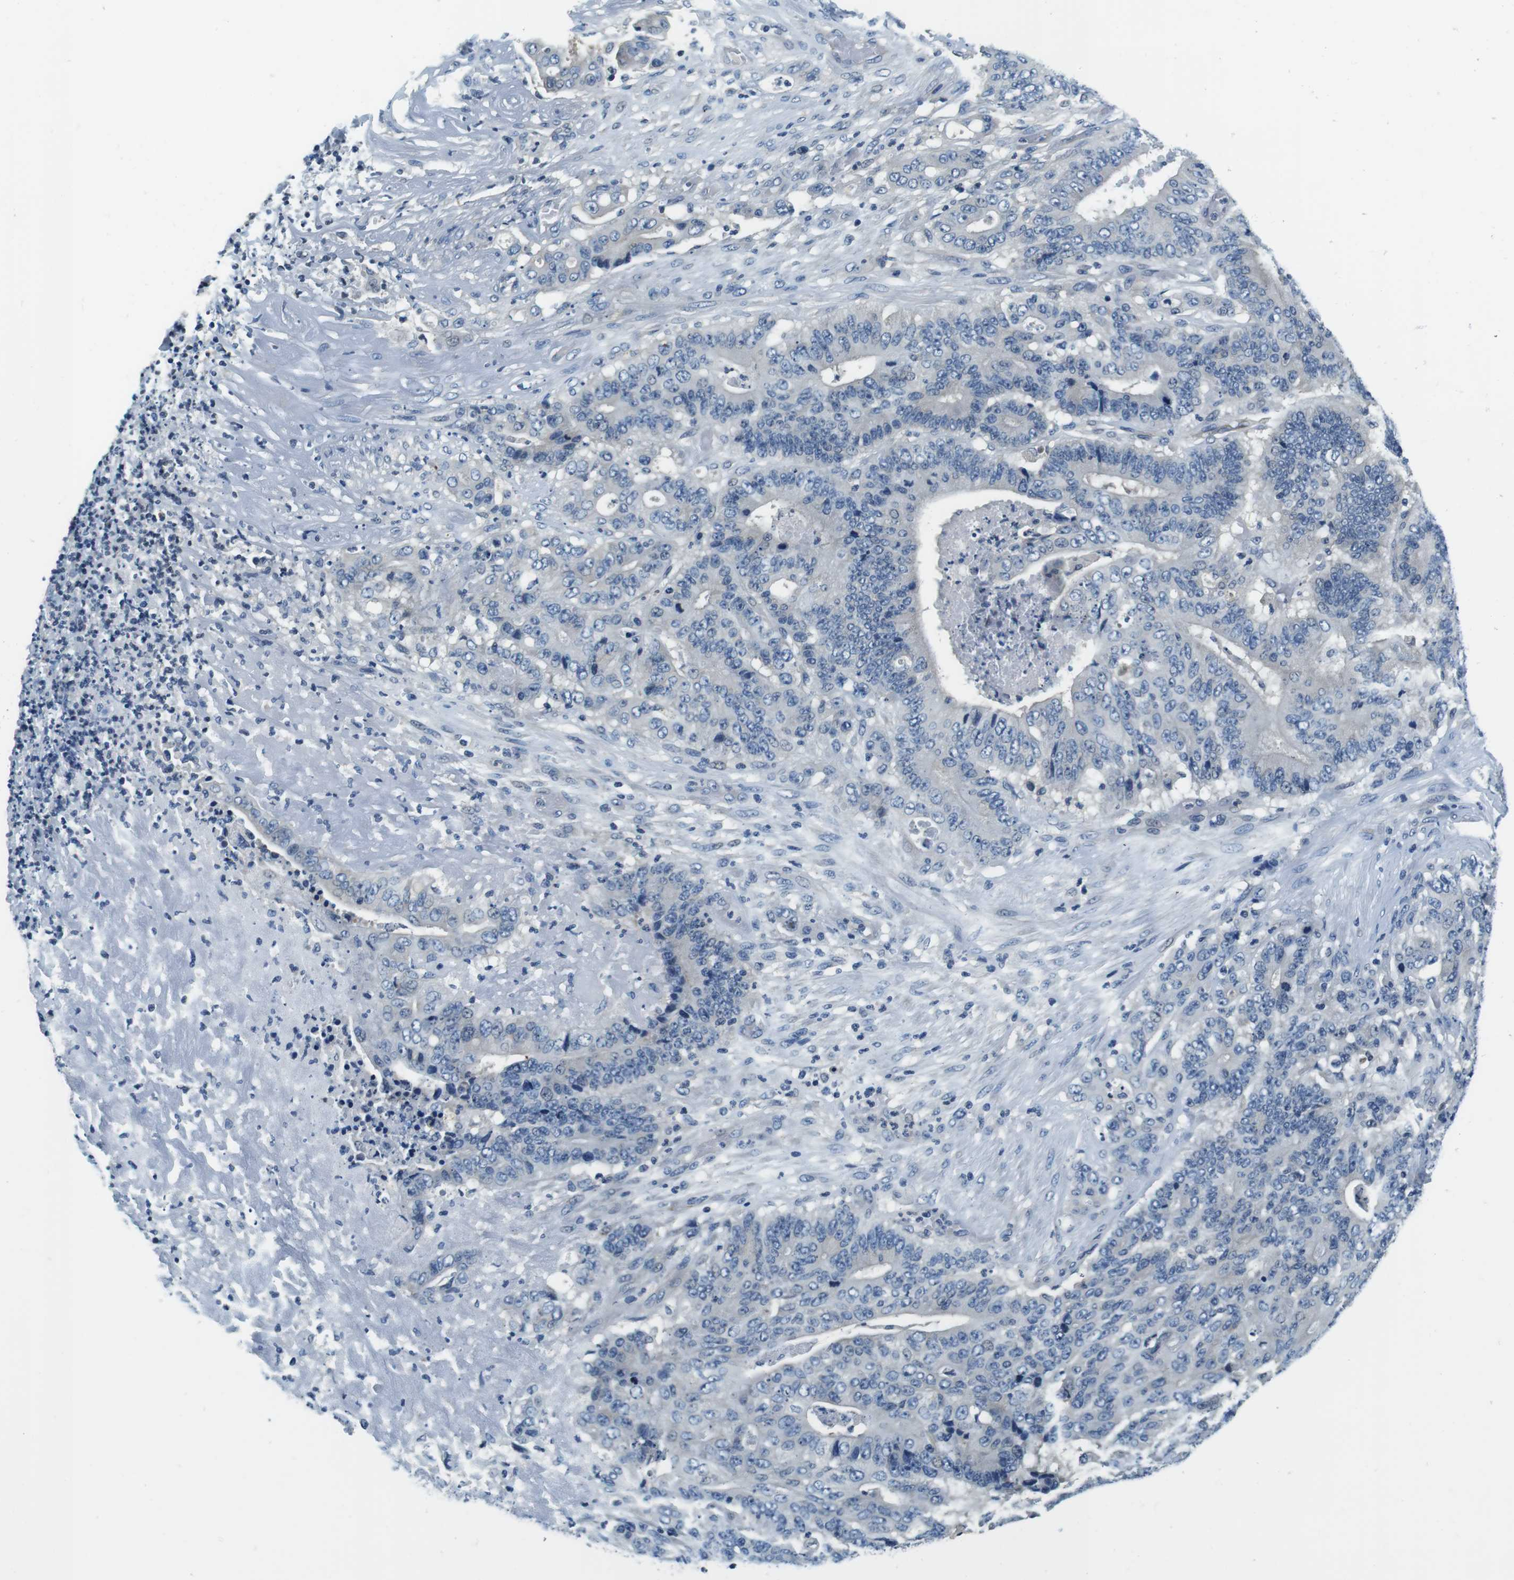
{"staining": {"intensity": "negative", "quantity": "none", "location": "none"}, "tissue": "stomach cancer", "cell_type": "Tumor cells", "image_type": "cancer", "snomed": [{"axis": "morphology", "description": "Adenocarcinoma, NOS"}, {"axis": "topography", "description": "Stomach"}], "caption": "Immunohistochemical staining of human stomach cancer reveals no significant expression in tumor cells.", "gene": "KCNJ5", "patient": {"sex": "female", "age": 73}}